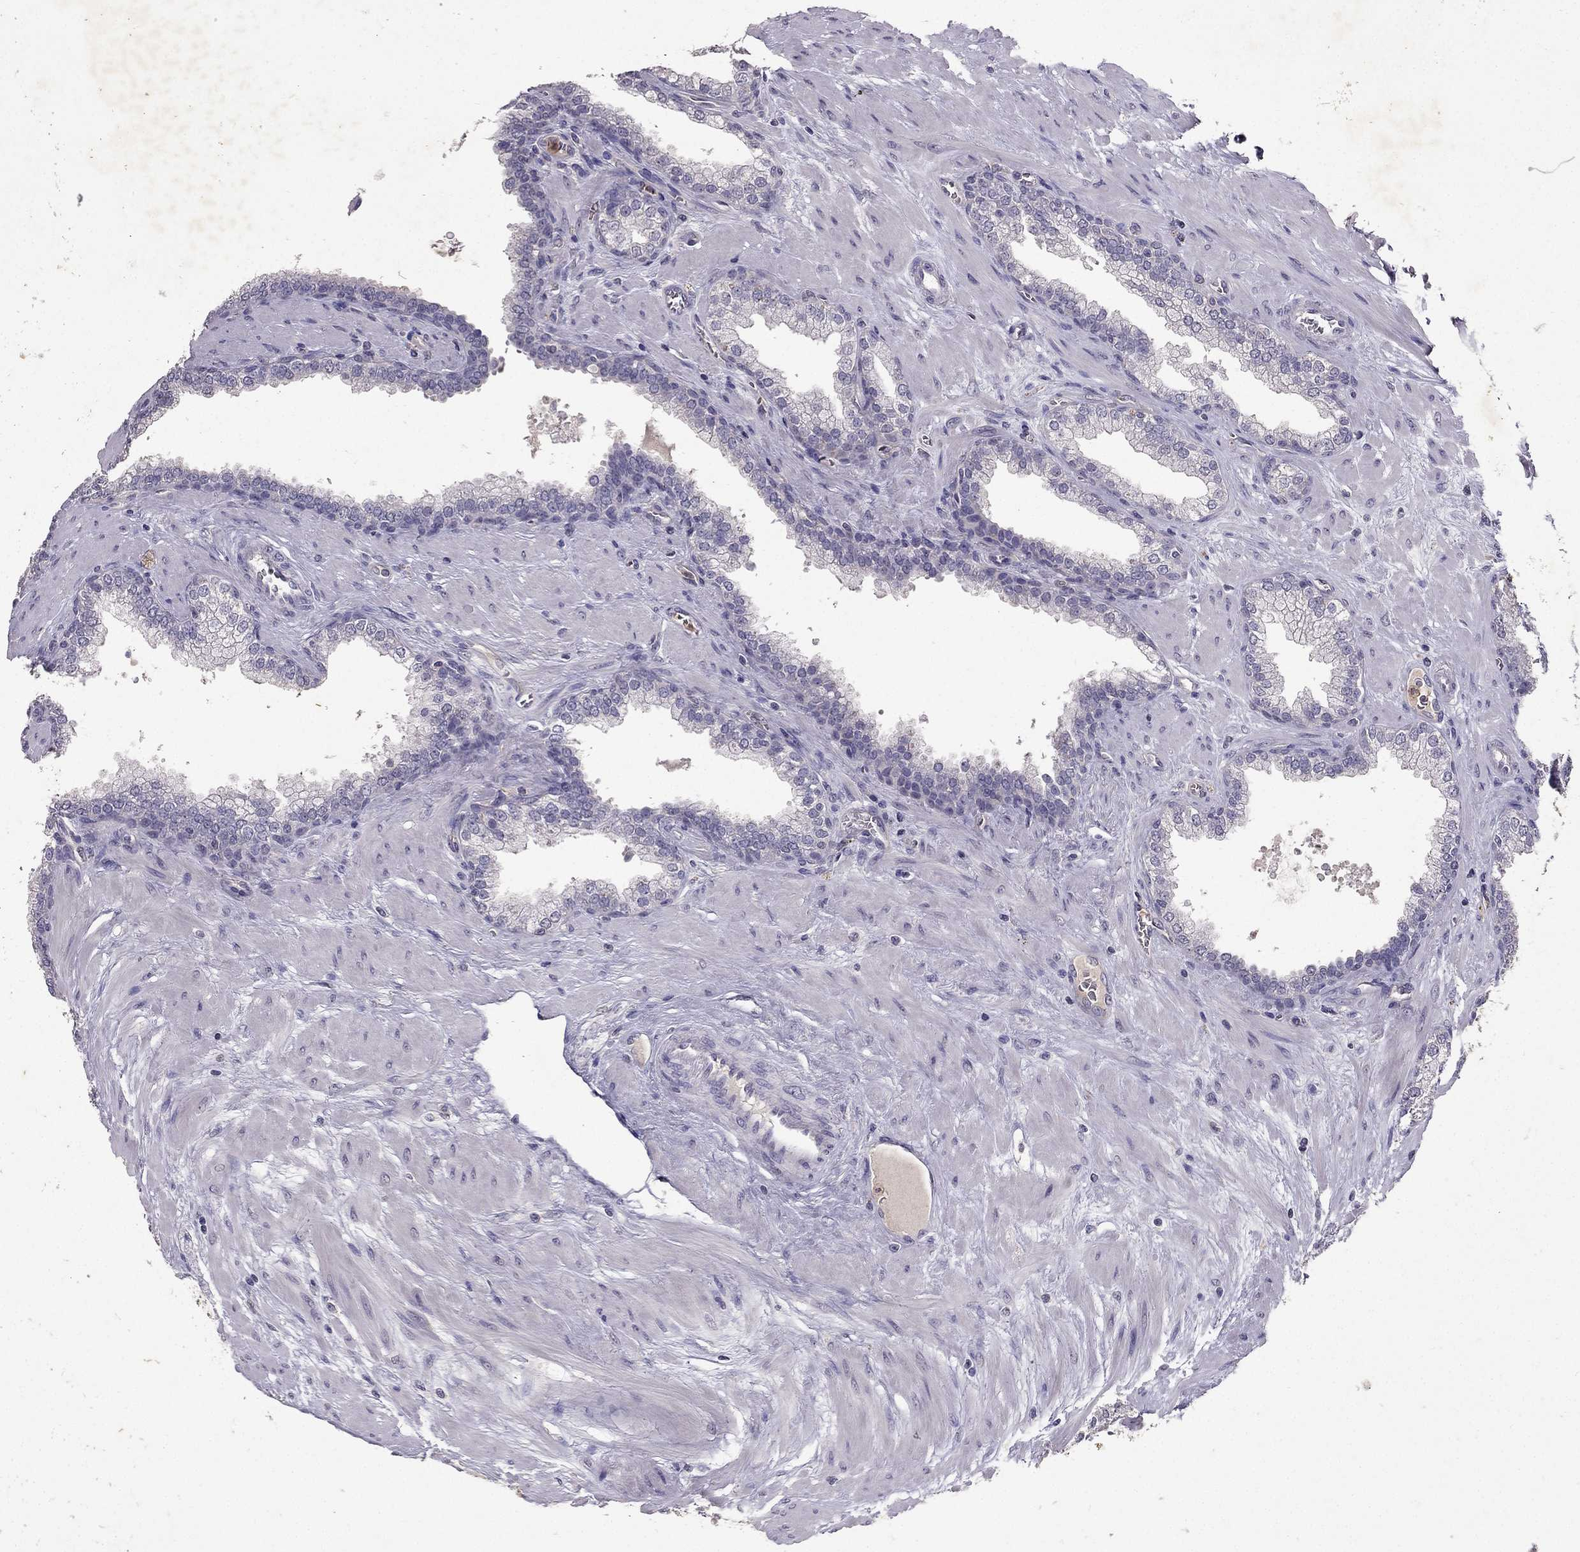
{"staining": {"intensity": "negative", "quantity": "none", "location": "none"}, "tissue": "prostate cancer", "cell_type": "Tumor cells", "image_type": "cancer", "snomed": [{"axis": "morphology", "description": "Adenocarcinoma, NOS"}, {"axis": "topography", "description": "Prostate"}], "caption": "Prostate cancer was stained to show a protein in brown. There is no significant staining in tumor cells.", "gene": "RFLNB", "patient": {"sex": "male", "age": 67}}